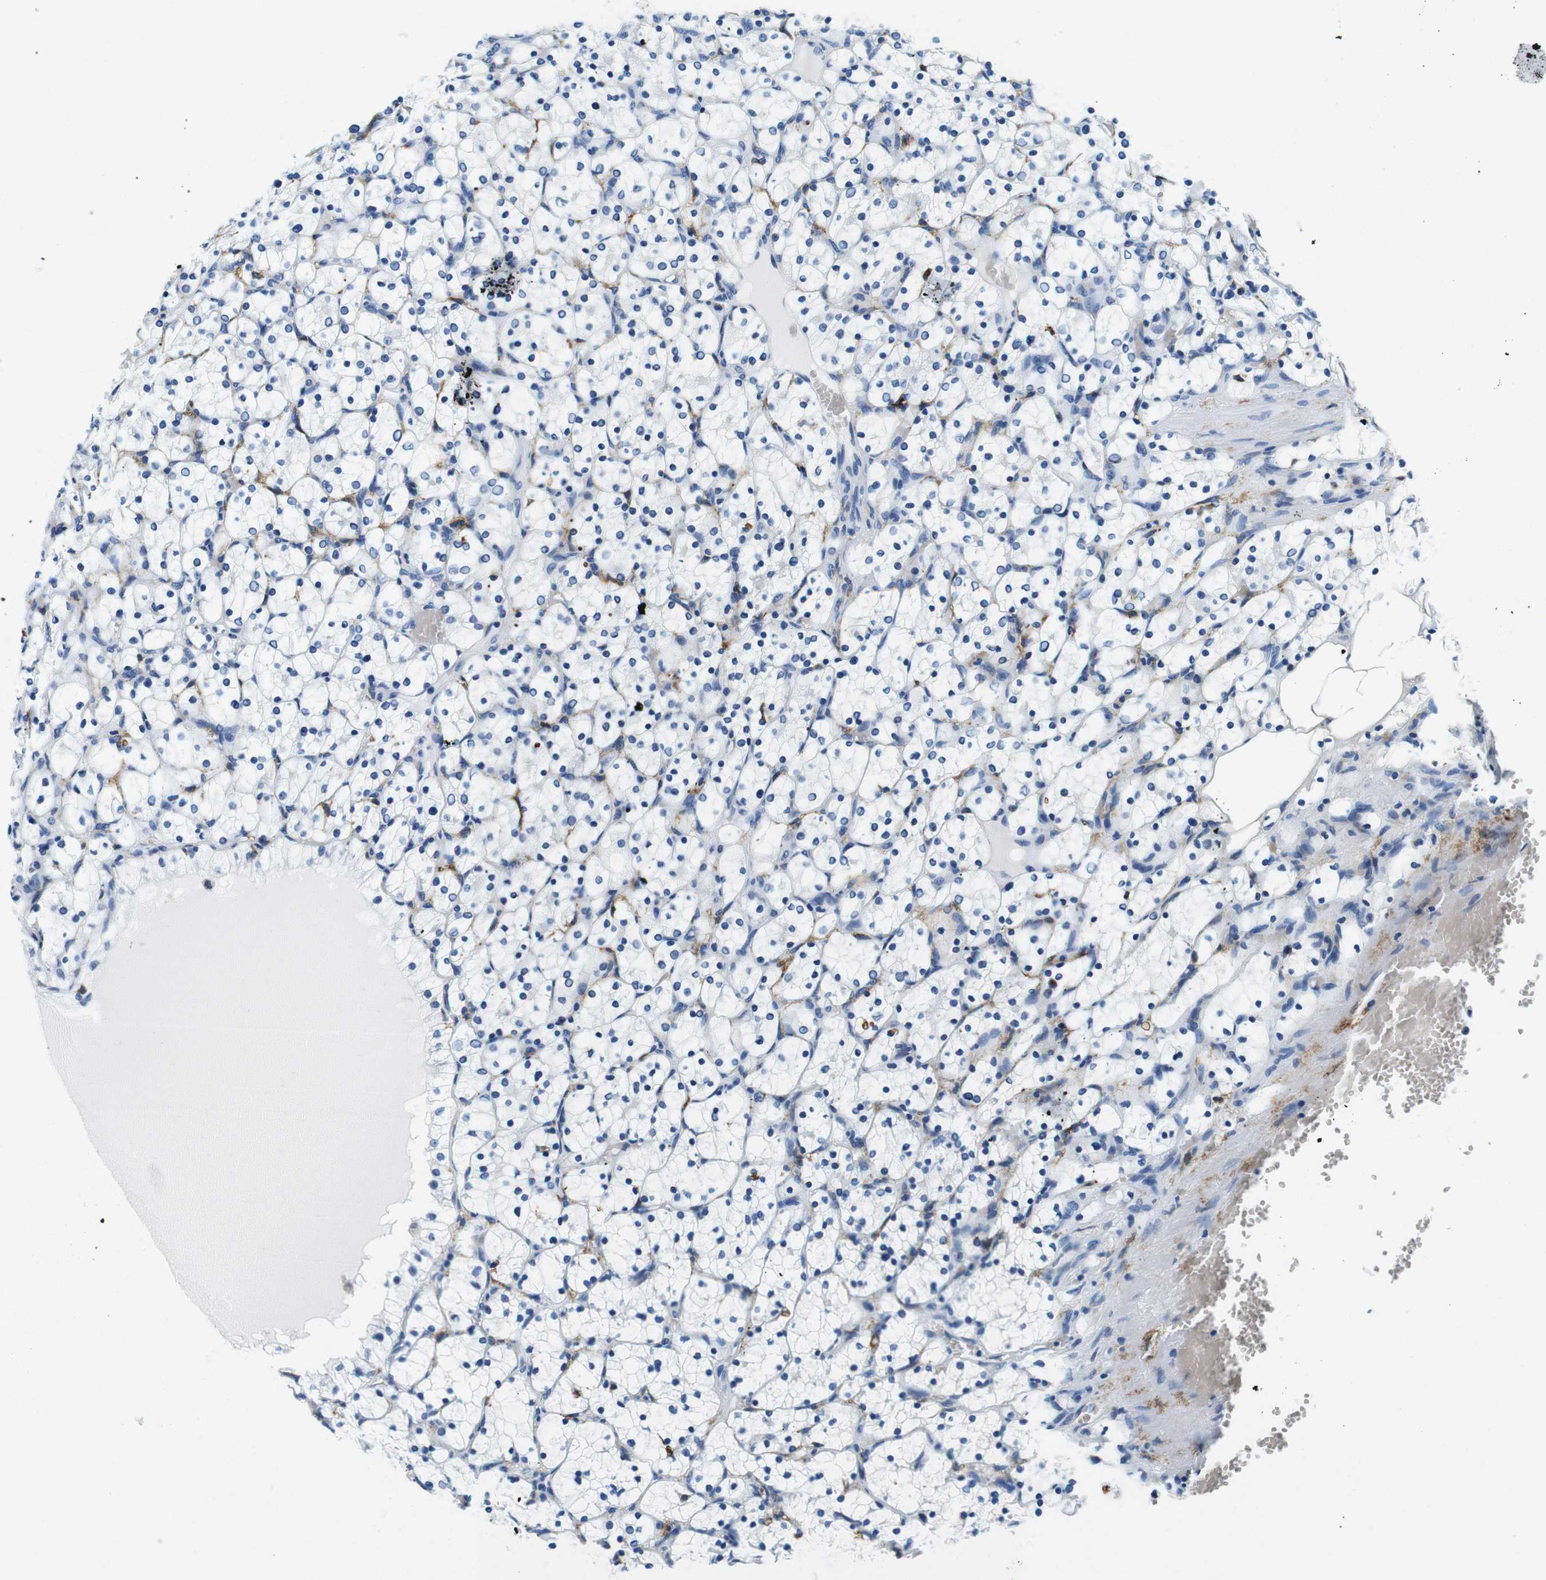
{"staining": {"intensity": "negative", "quantity": "none", "location": "none"}, "tissue": "renal cancer", "cell_type": "Tumor cells", "image_type": "cancer", "snomed": [{"axis": "morphology", "description": "Adenocarcinoma, NOS"}, {"axis": "topography", "description": "Kidney"}], "caption": "Renal adenocarcinoma was stained to show a protein in brown. There is no significant staining in tumor cells.", "gene": "HLA-DRB1", "patient": {"sex": "female", "age": 69}}